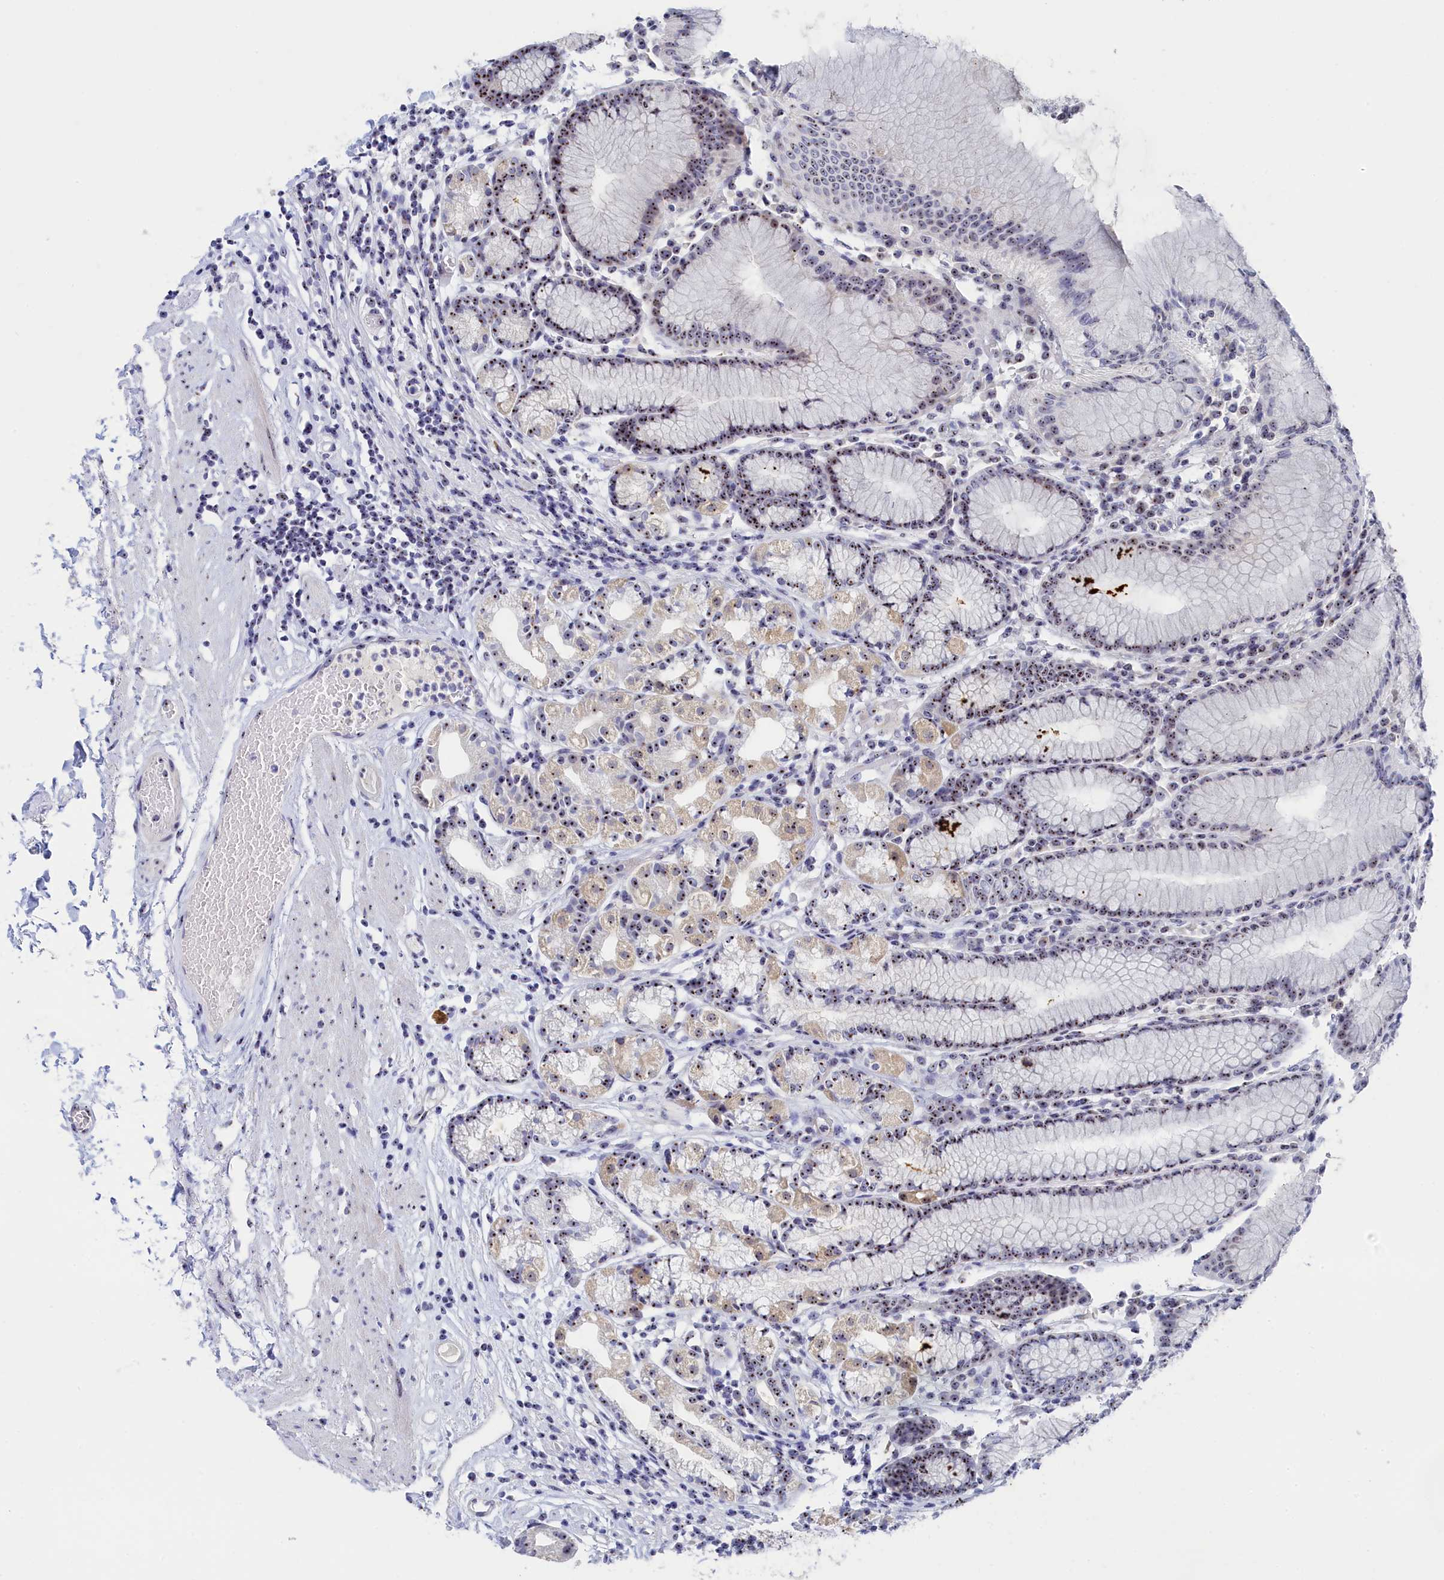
{"staining": {"intensity": "strong", "quantity": ">75%", "location": "nuclear"}, "tissue": "stomach", "cell_type": "Glandular cells", "image_type": "normal", "snomed": [{"axis": "morphology", "description": "Normal tissue, NOS"}, {"axis": "topography", "description": "Stomach"}], "caption": "DAB (3,3'-diaminobenzidine) immunohistochemical staining of benign stomach exhibits strong nuclear protein positivity in approximately >75% of glandular cells. (brown staining indicates protein expression, while blue staining denotes nuclei).", "gene": "RSL1D1", "patient": {"sex": "female", "age": 57}}